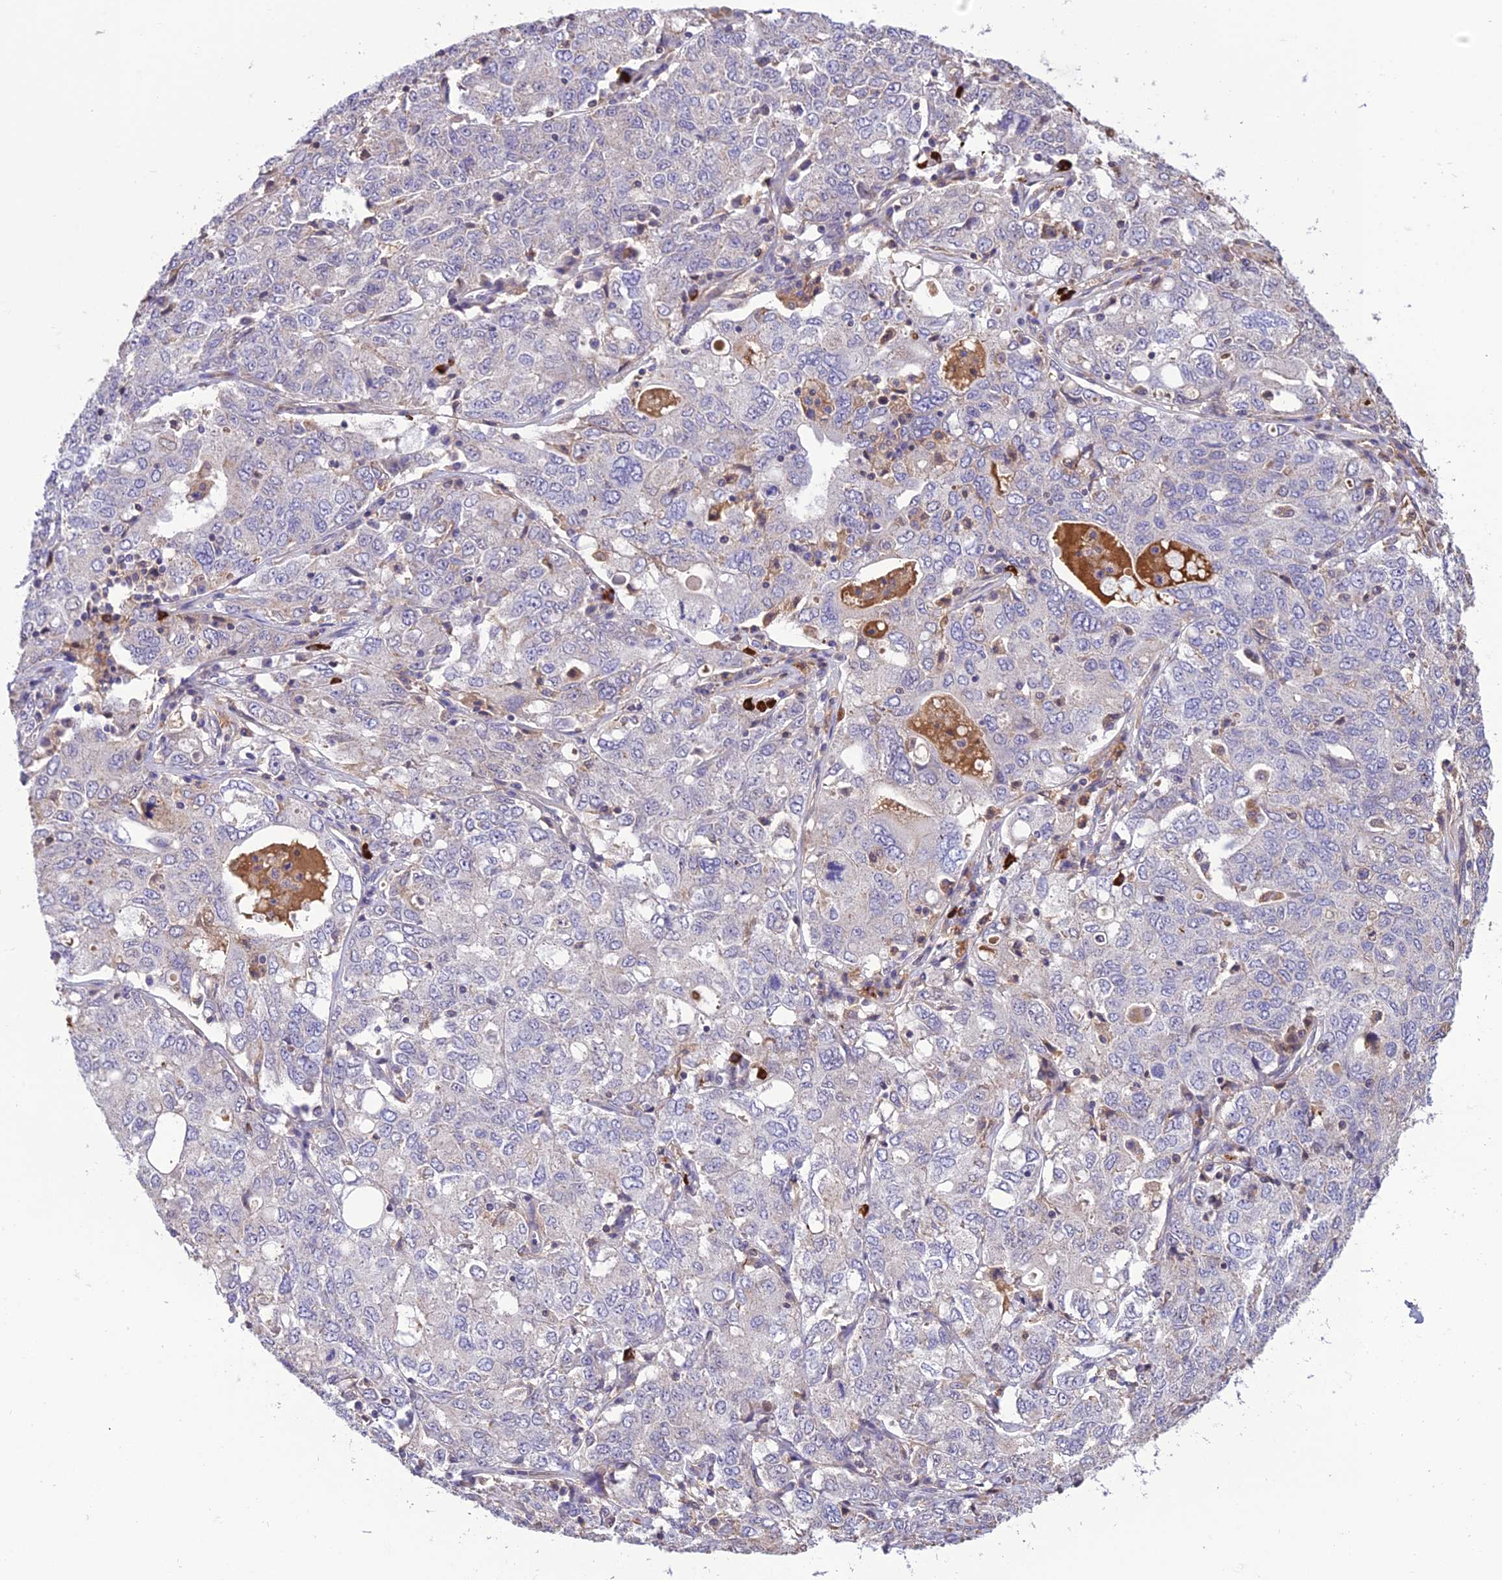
{"staining": {"intensity": "negative", "quantity": "none", "location": "none"}, "tissue": "ovarian cancer", "cell_type": "Tumor cells", "image_type": "cancer", "snomed": [{"axis": "morphology", "description": "Carcinoma, endometroid"}, {"axis": "topography", "description": "Ovary"}], "caption": "Immunohistochemistry (IHC) of human ovarian cancer displays no staining in tumor cells.", "gene": "MIOS", "patient": {"sex": "female", "age": 62}}